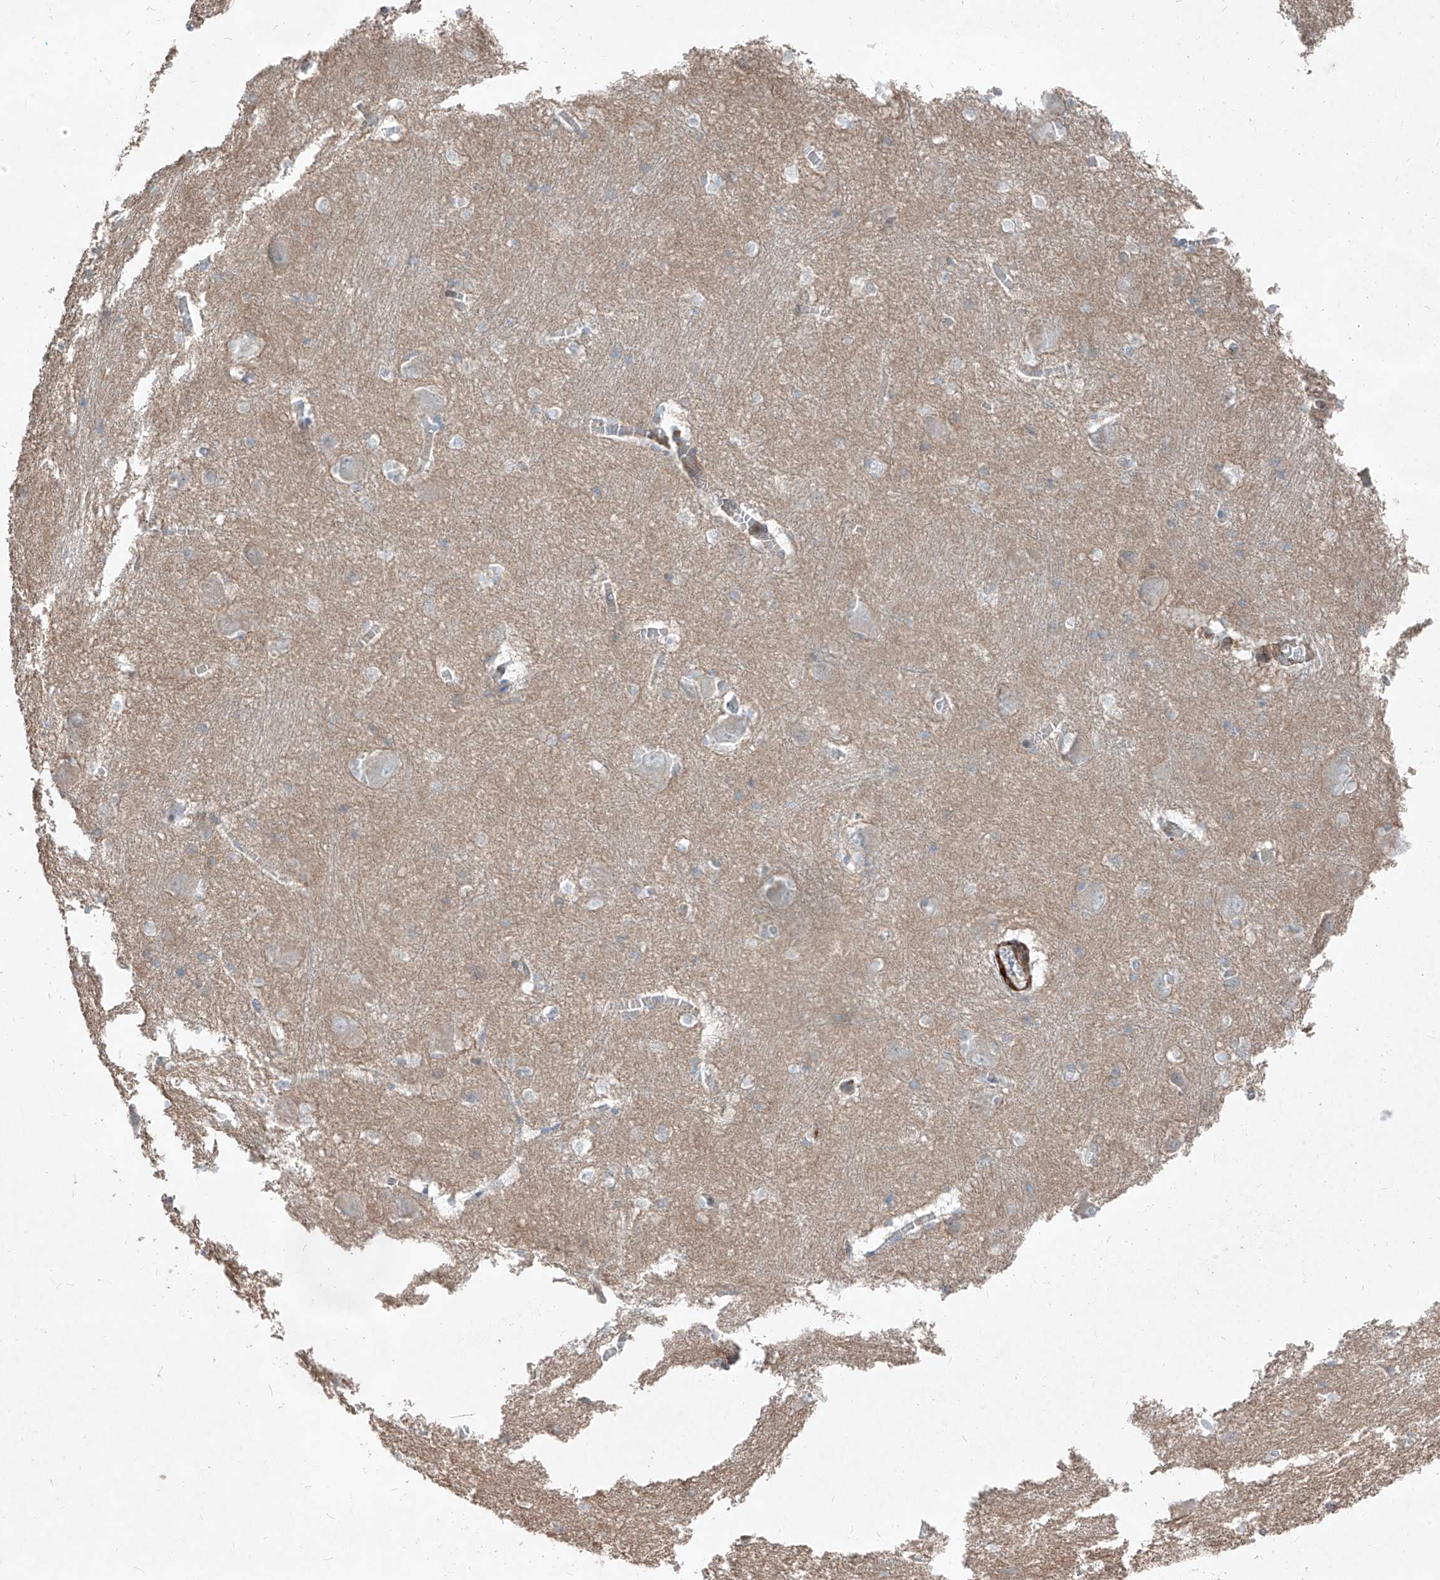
{"staining": {"intensity": "negative", "quantity": "none", "location": "none"}, "tissue": "caudate", "cell_type": "Glial cells", "image_type": "normal", "snomed": [{"axis": "morphology", "description": "Normal tissue, NOS"}, {"axis": "topography", "description": "Lateral ventricle wall"}], "caption": "Glial cells show no significant protein expression in unremarkable caudate.", "gene": "UFD1", "patient": {"sex": "male", "age": 37}}